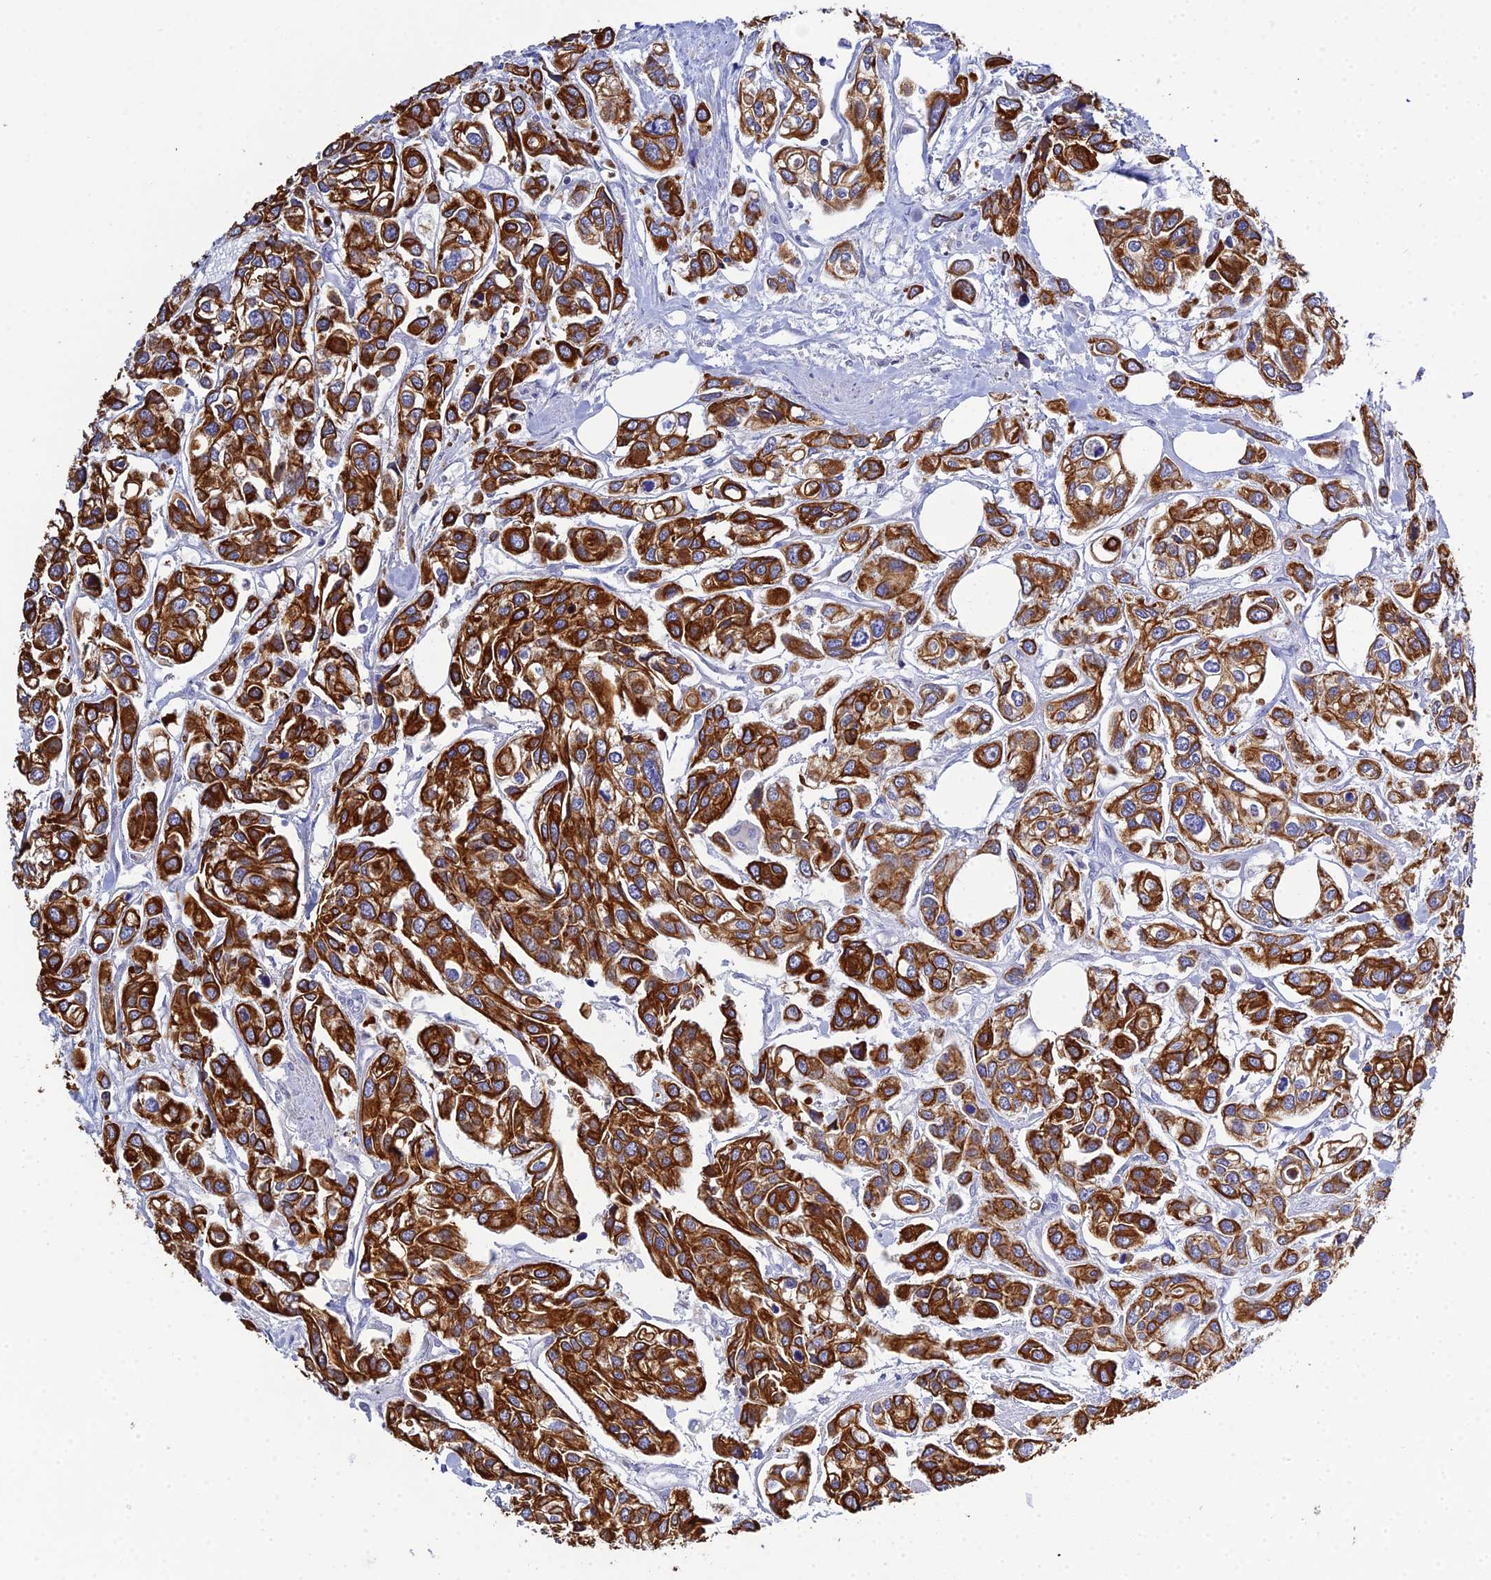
{"staining": {"intensity": "strong", "quantity": ">75%", "location": "cytoplasmic/membranous"}, "tissue": "urothelial cancer", "cell_type": "Tumor cells", "image_type": "cancer", "snomed": [{"axis": "morphology", "description": "Urothelial carcinoma, High grade"}, {"axis": "topography", "description": "Urinary bladder"}], "caption": "This histopathology image displays urothelial cancer stained with IHC to label a protein in brown. The cytoplasmic/membranous of tumor cells show strong positivity for the protein. Nuclei are counter-stained blue.", "gene": "ZXDA", "patient": {"sex": "male", "age": 67}}